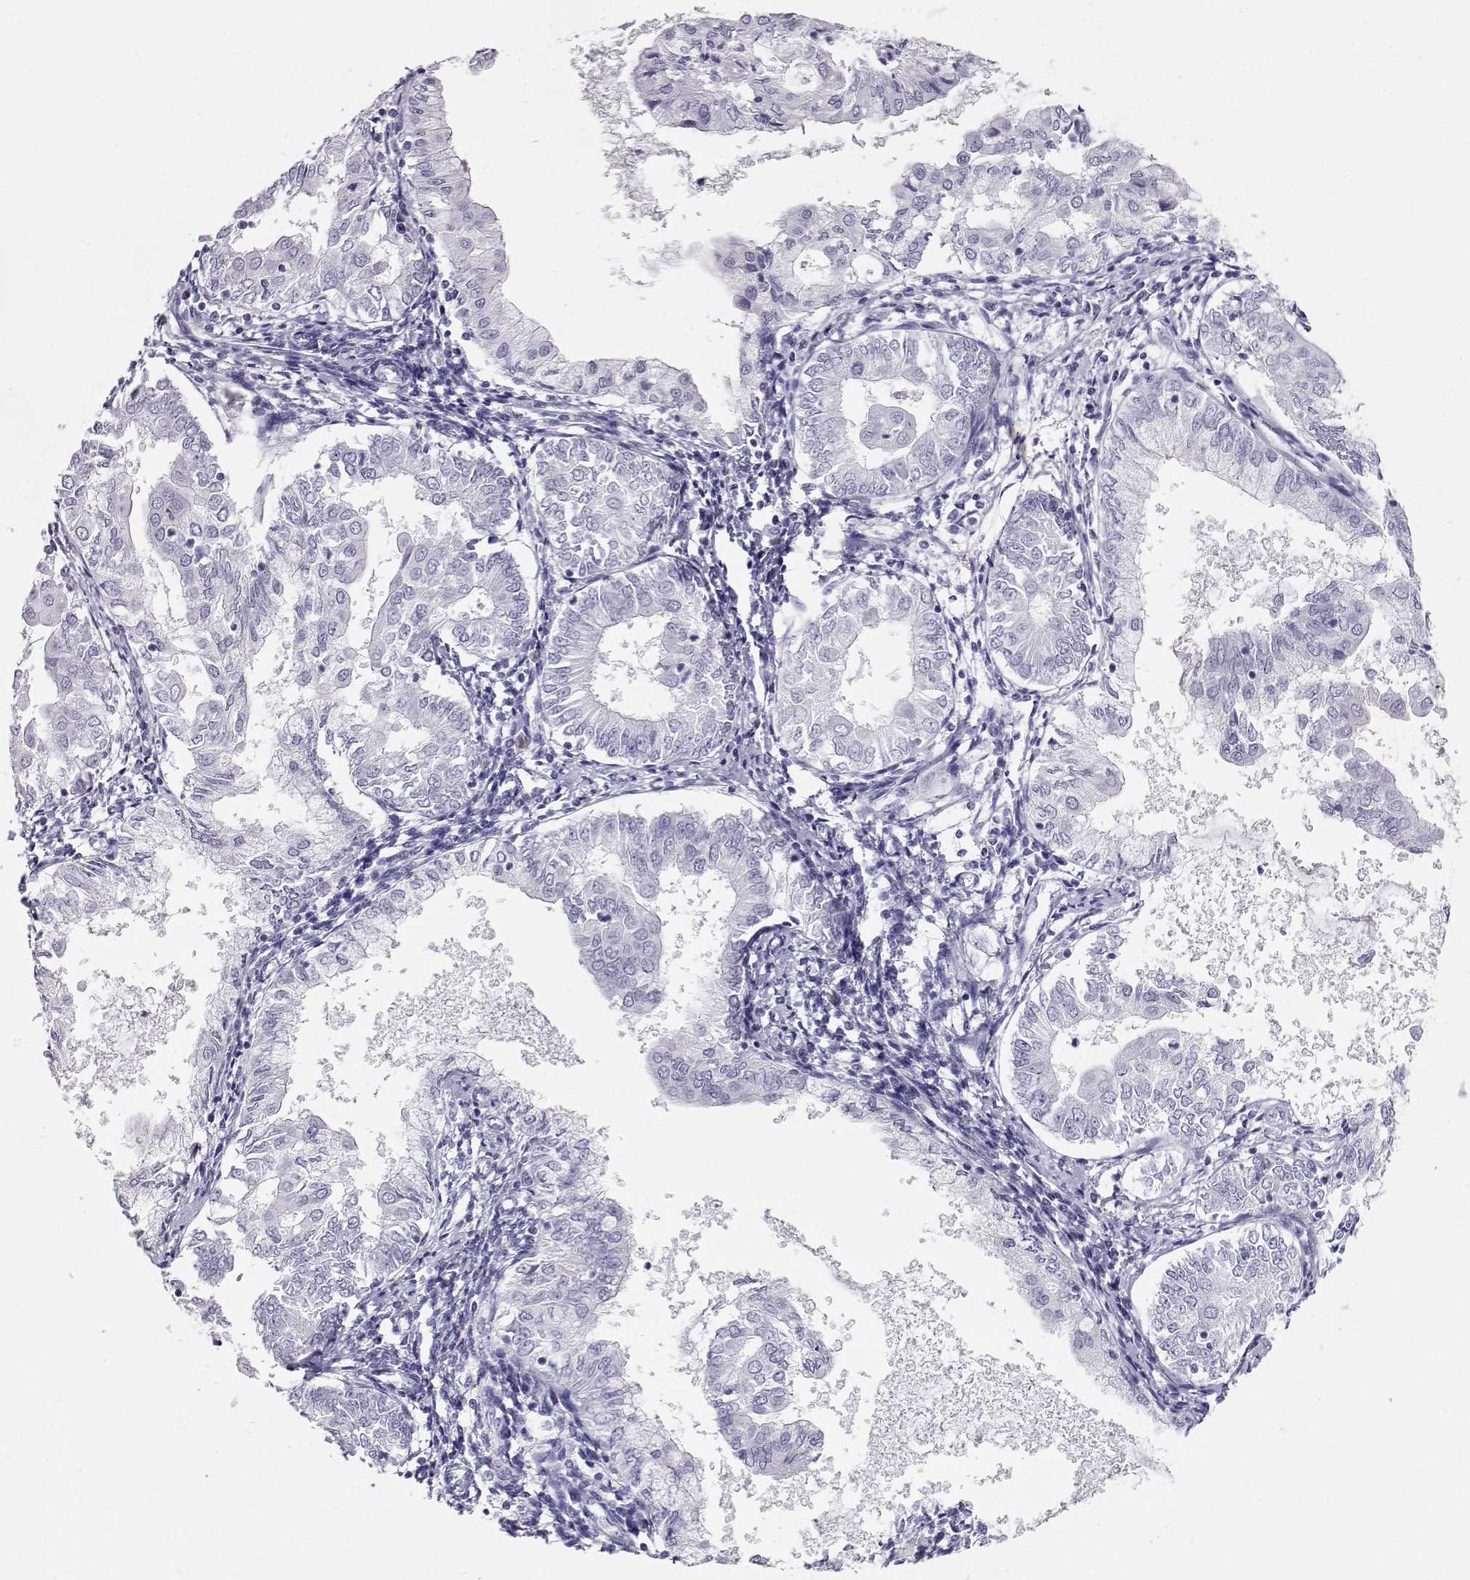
{"staining": {"intensity": "negative", "quantity": "none", "location": "none"}, "tissue": "endometrial cancer", "cell_type": "Tumor cells", "image_type": "cancer", "snomed": [{"axis": "morphology", "description": "Adenocarcinoma, NOS"}, {"axis": "topography", "description": "Endometrium"}], "caption": "Immunohistochemistry of endometrial cancer demonstrates no positivity in tumor cells.", "gene": "MAGEC1", "patient": {"sex": "female", "age": 68}}